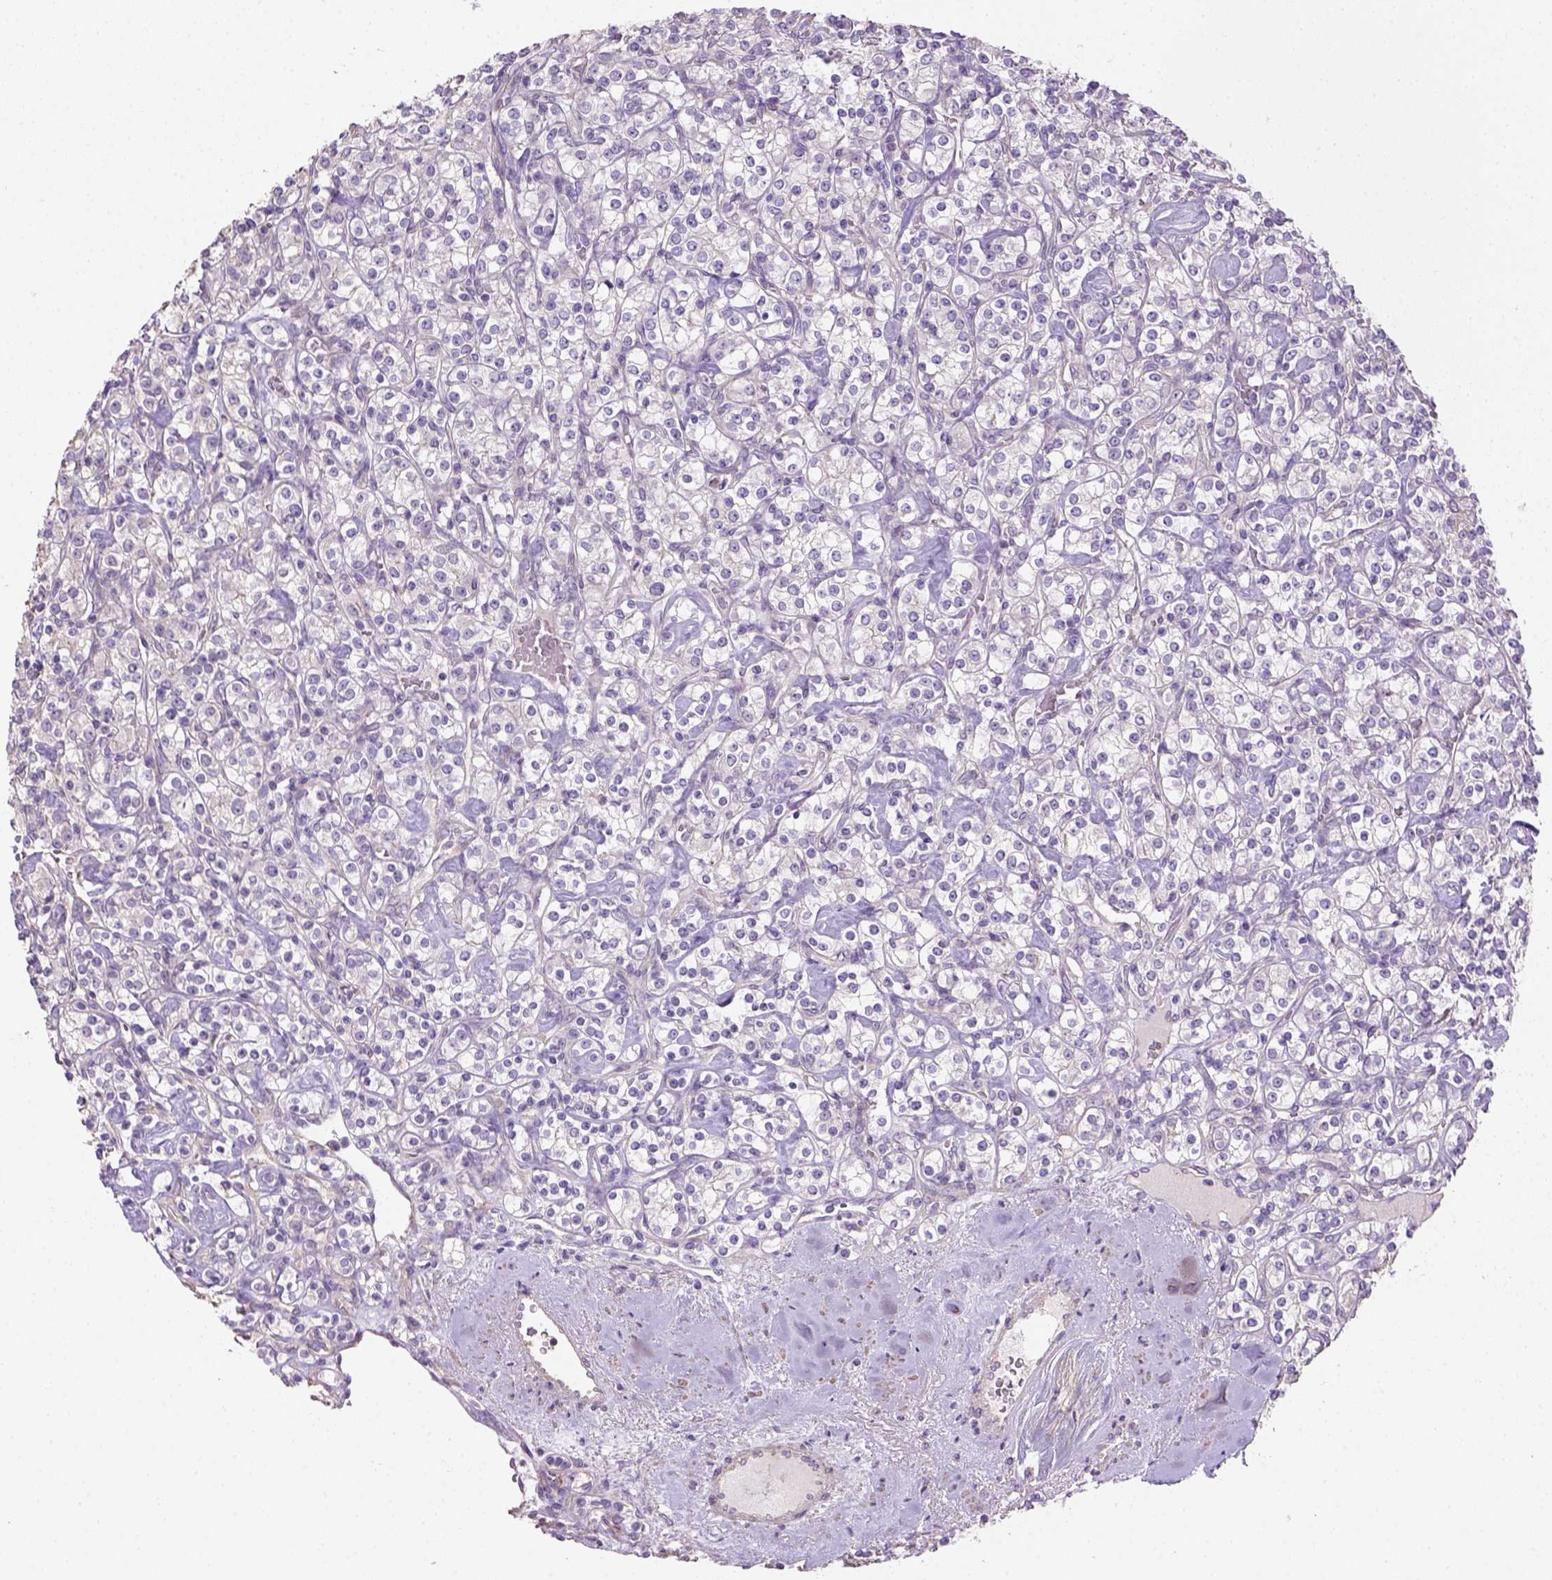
{"staining": {"intensity": "negative", "quantity": "none", "location": "none"}, "tissue": "renal cancer", "cell_type": "Tumor cells", "image_type": "cancer", "snomed": [{"axis": "morphology", "description": "Adenocarcinoma, NOS"}, {"axis": "topography", "description": "Kidney"}], "caption": "A histopathology image of adenocarcinoma (renal) stained for a protein shows no brown staining in tumor cells. (DAB (3,3'-diaminobenzidine) immunohistochemistry (IHC) with hematoxylin counter stain).", "gene": "HTRA1", "patient": {"sex": "male", "age": 77}}